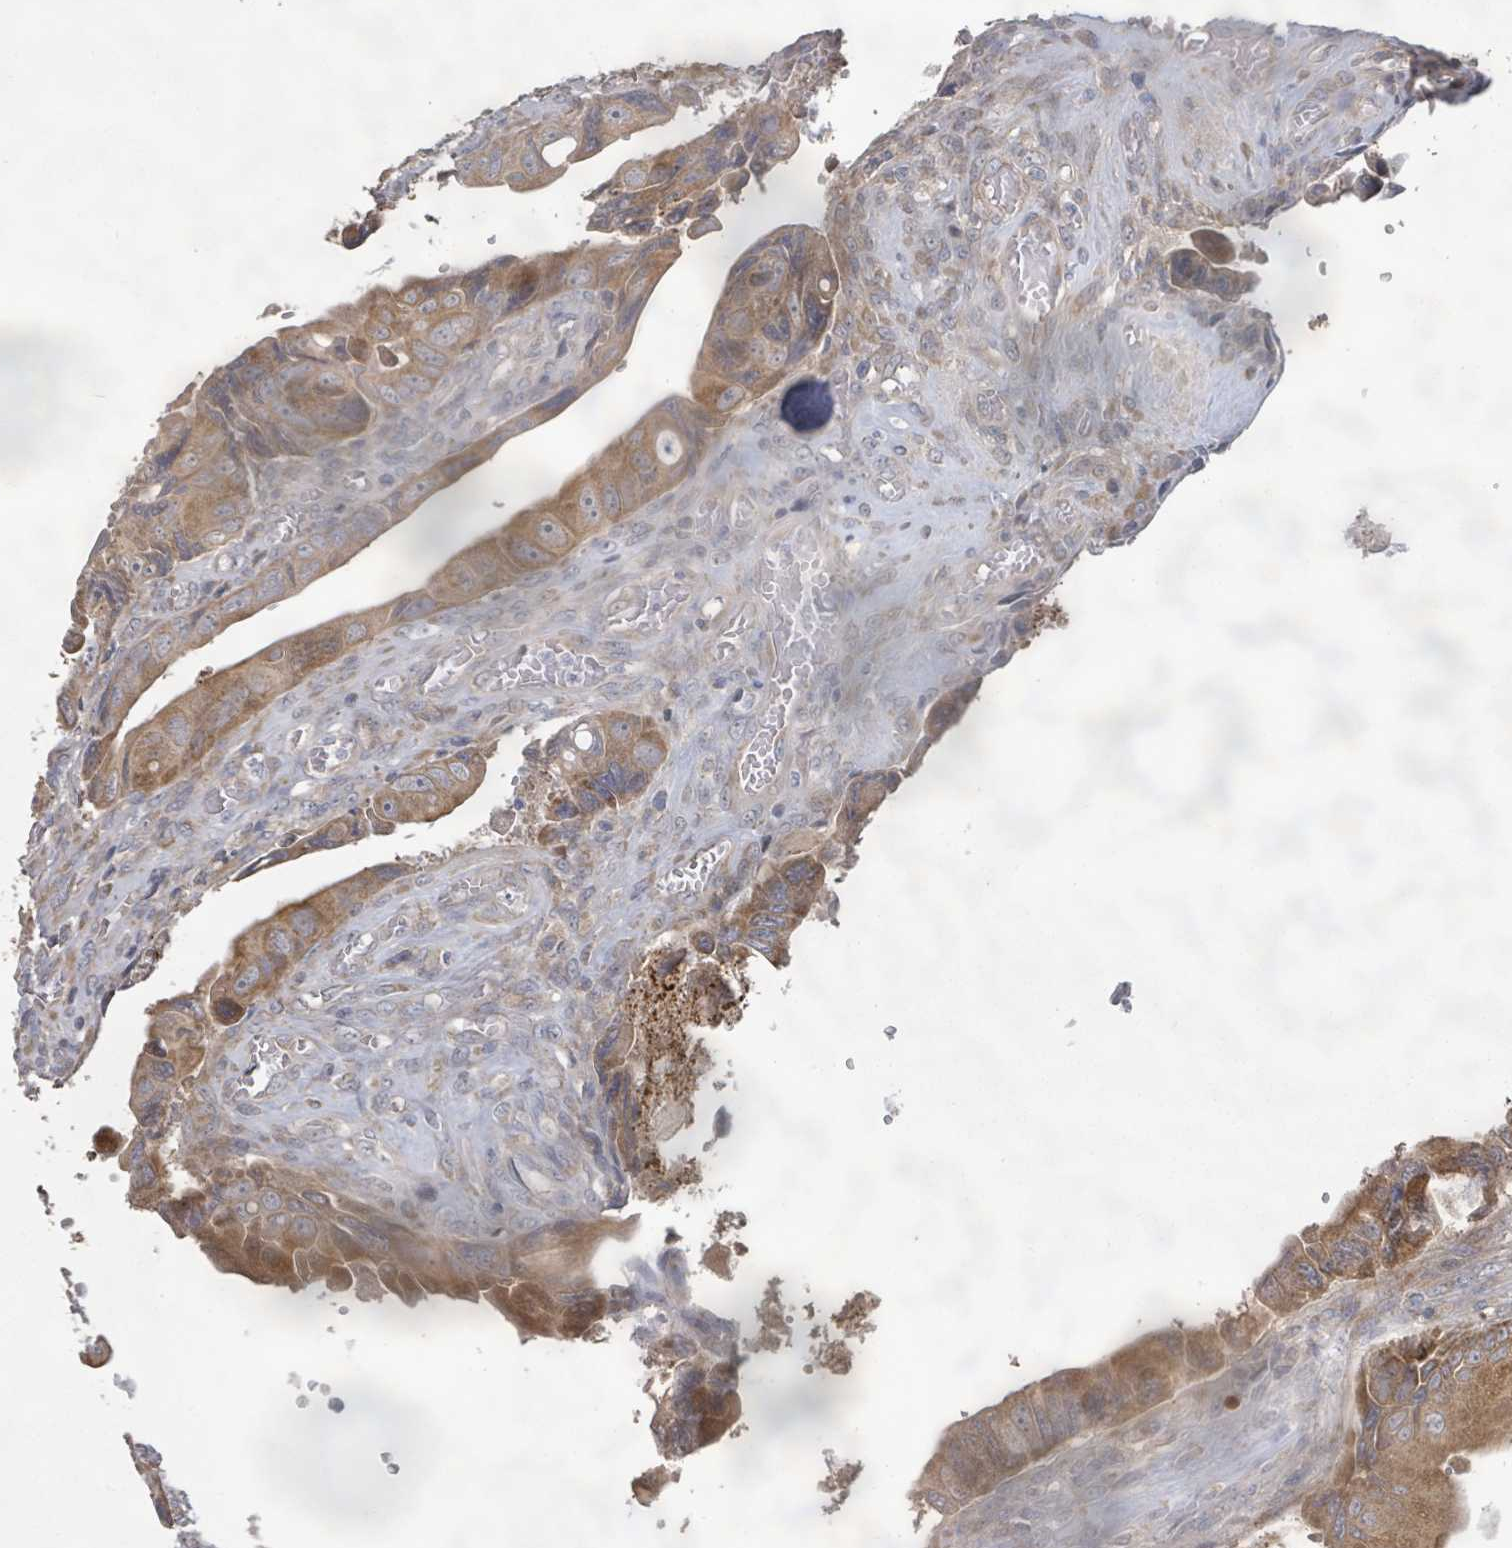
{"staining": {"intensity": "moderate", "quantity": ">75%", "location": "cytoplasmic/membranous"}, "tissue": "colorectal cancer", "cell_type": "Tumor cells", "image_type": "cancer", "snomed": [{"axis": "morphology", "description": "Adenocarcinoma, NOS"}, {"axis": "topography", "description": "Rectum"}], "caption": "Brown immunohistochemical staining in human adenocarcinoma (colorectal) reveals moderate cytoplasmic/membranous expression in about >75% of tumor cells. (Brightfield microscopy of DAB IHC at high magnification).", "gene": "KCNS2", "patient": {"sex": "female", "age": 78}}